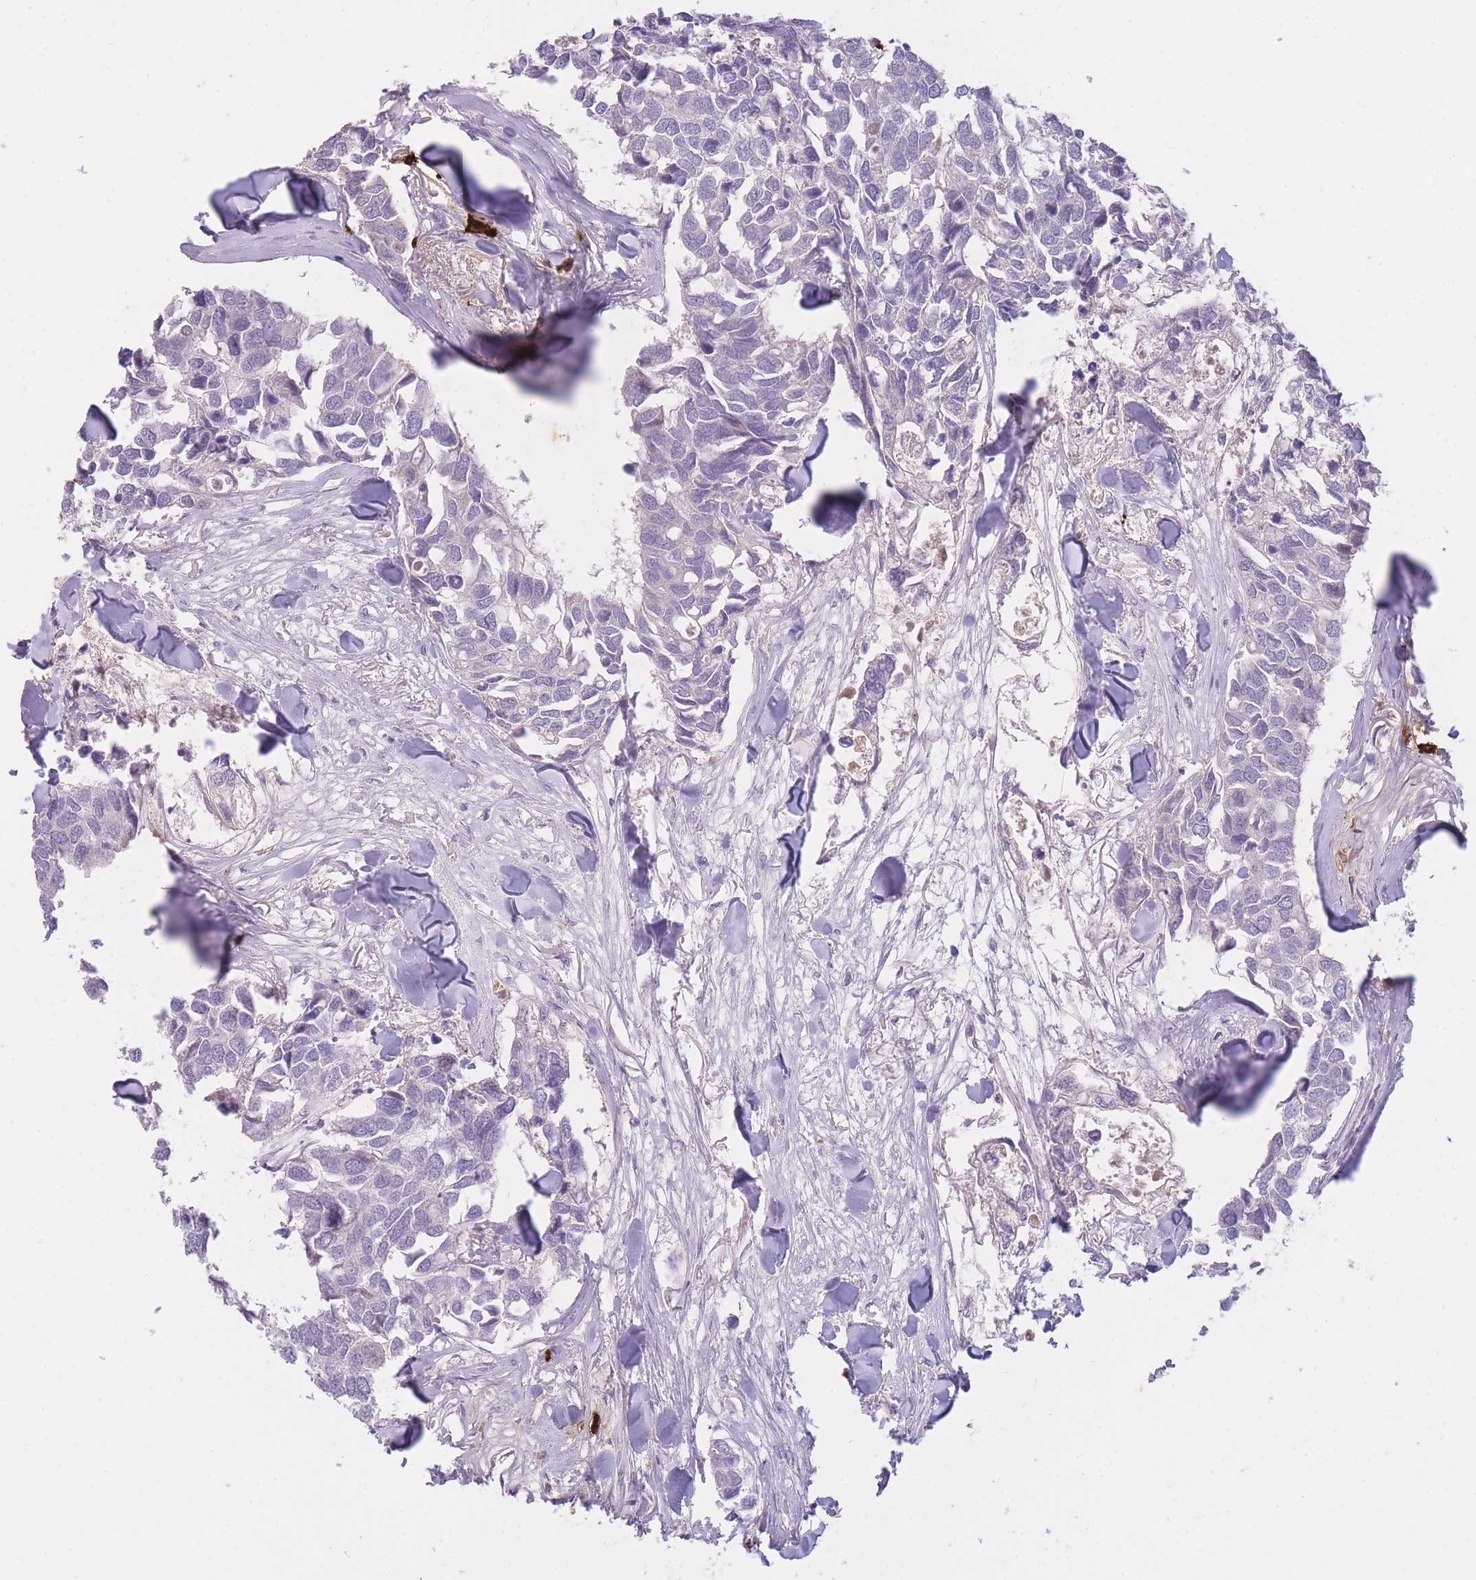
{"staining": {"intensity": "negative", "quantity": "none", "location": "none"}, "tissue": "breast cancer", "cell_type": "Tumor cells", "image_type": "cancer", "snomed": [{"axis": "morphology", "description": "Duct carcinoma"}, {"axis": "topography", "description": "Breast"}], "caption": "Tumor cells show no significant protein expression in breast invasive ductal carcinoma.", "gene": "TPSD1", "patient": {"sex": "female", "age": 83}}